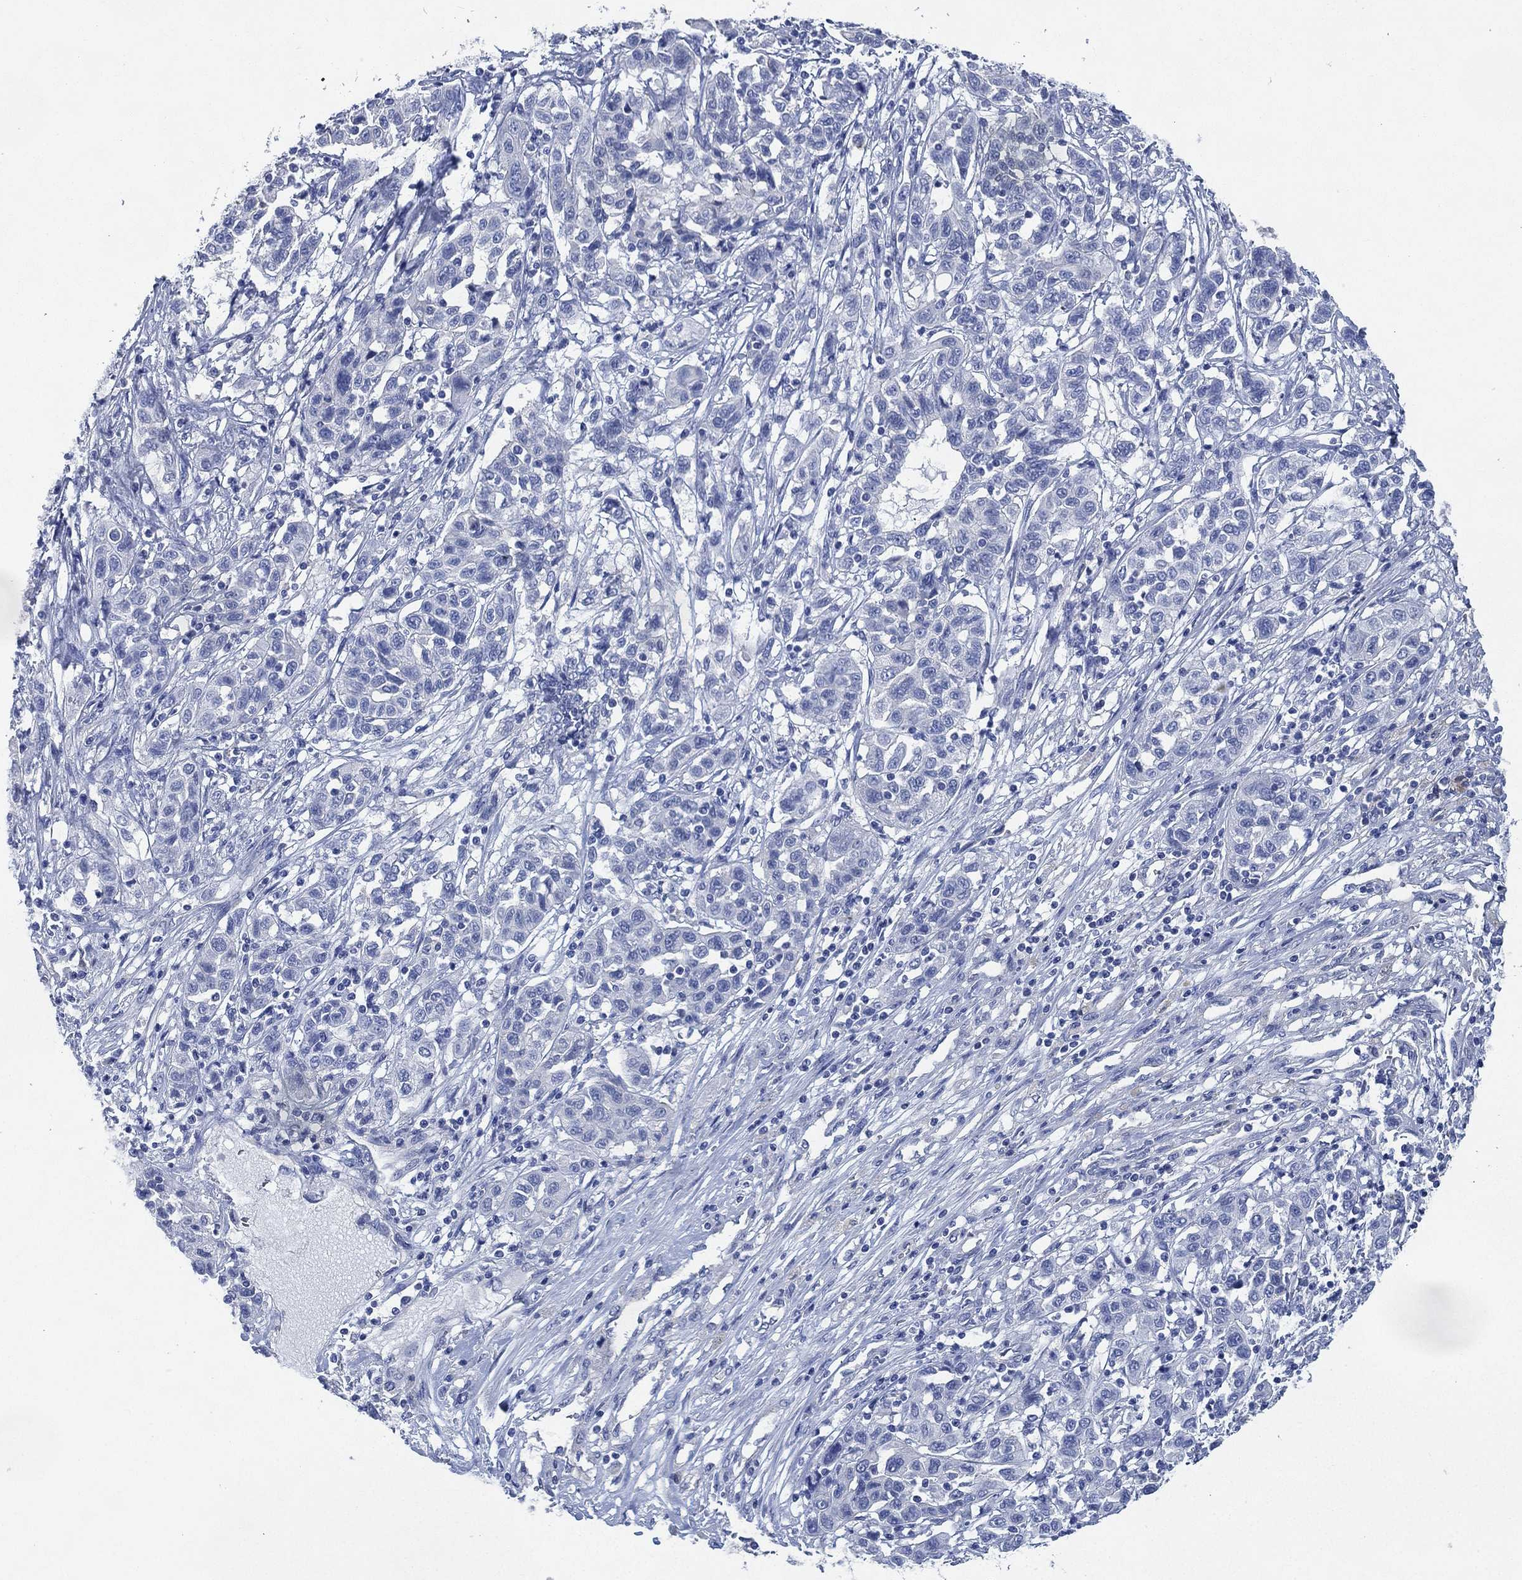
{"staining": {"intensity": "negative", "quantity": "none", "location": "none"}, "tissue": "liver cancer", "cell_type": "Tumor cells", "image_type": "cancer", "snomed": [{"axis": "morphology", "description": "Adenocarcinoma, NOS"}, {"axis": "morphology", "description": "Cholangiocarcinoma"}, {"axis": "topography", "description": "Liver"}], "caption": "Immunohistochemistry of liver cancer displays no expression in tumor cells.", "gene": "CCDC70", "patient": {"sex": "male", "age": 64}}